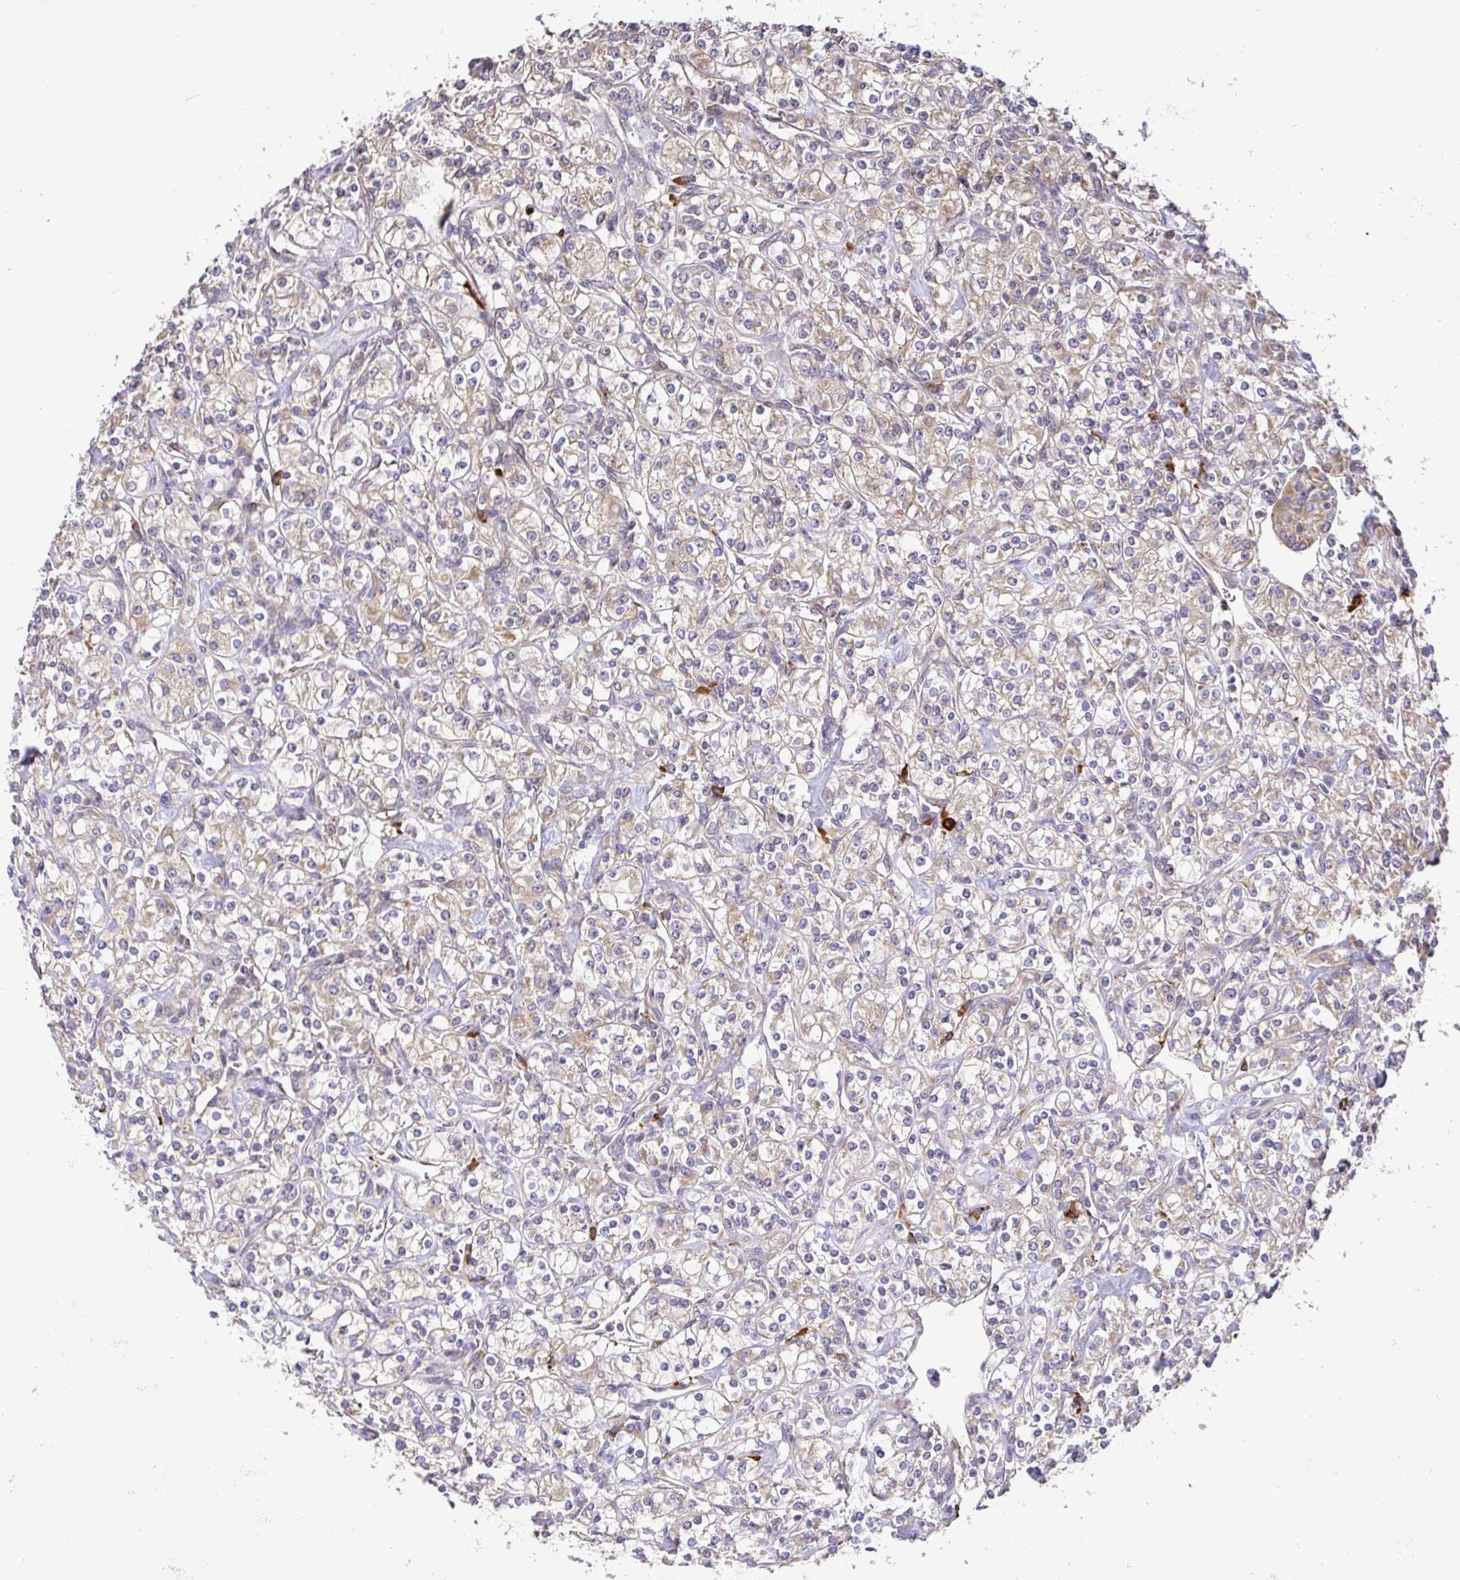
{"staining": {"intensity": "weak", "quantity": "25%-75%", "location": "cytoplasmic/membranous"}, "tissue": "renal cancer", "cell_type": "Tumor cells", "image_type": "cancer", "snomed": [{"axis": "morphology", "description": "Adenocarcinoma, NOS"}, {"axis": "topography", "description": "Kidney"}], "caption": "Immunohistochemistry (IHC) (DAB) staining of human renal adenocarcinoma displays weak cytoplasmic/membranous protein expression in about 25%-75% of tumor cells.", "gene": "ELP1", "patient": {"sex": "male", "age": 77}}